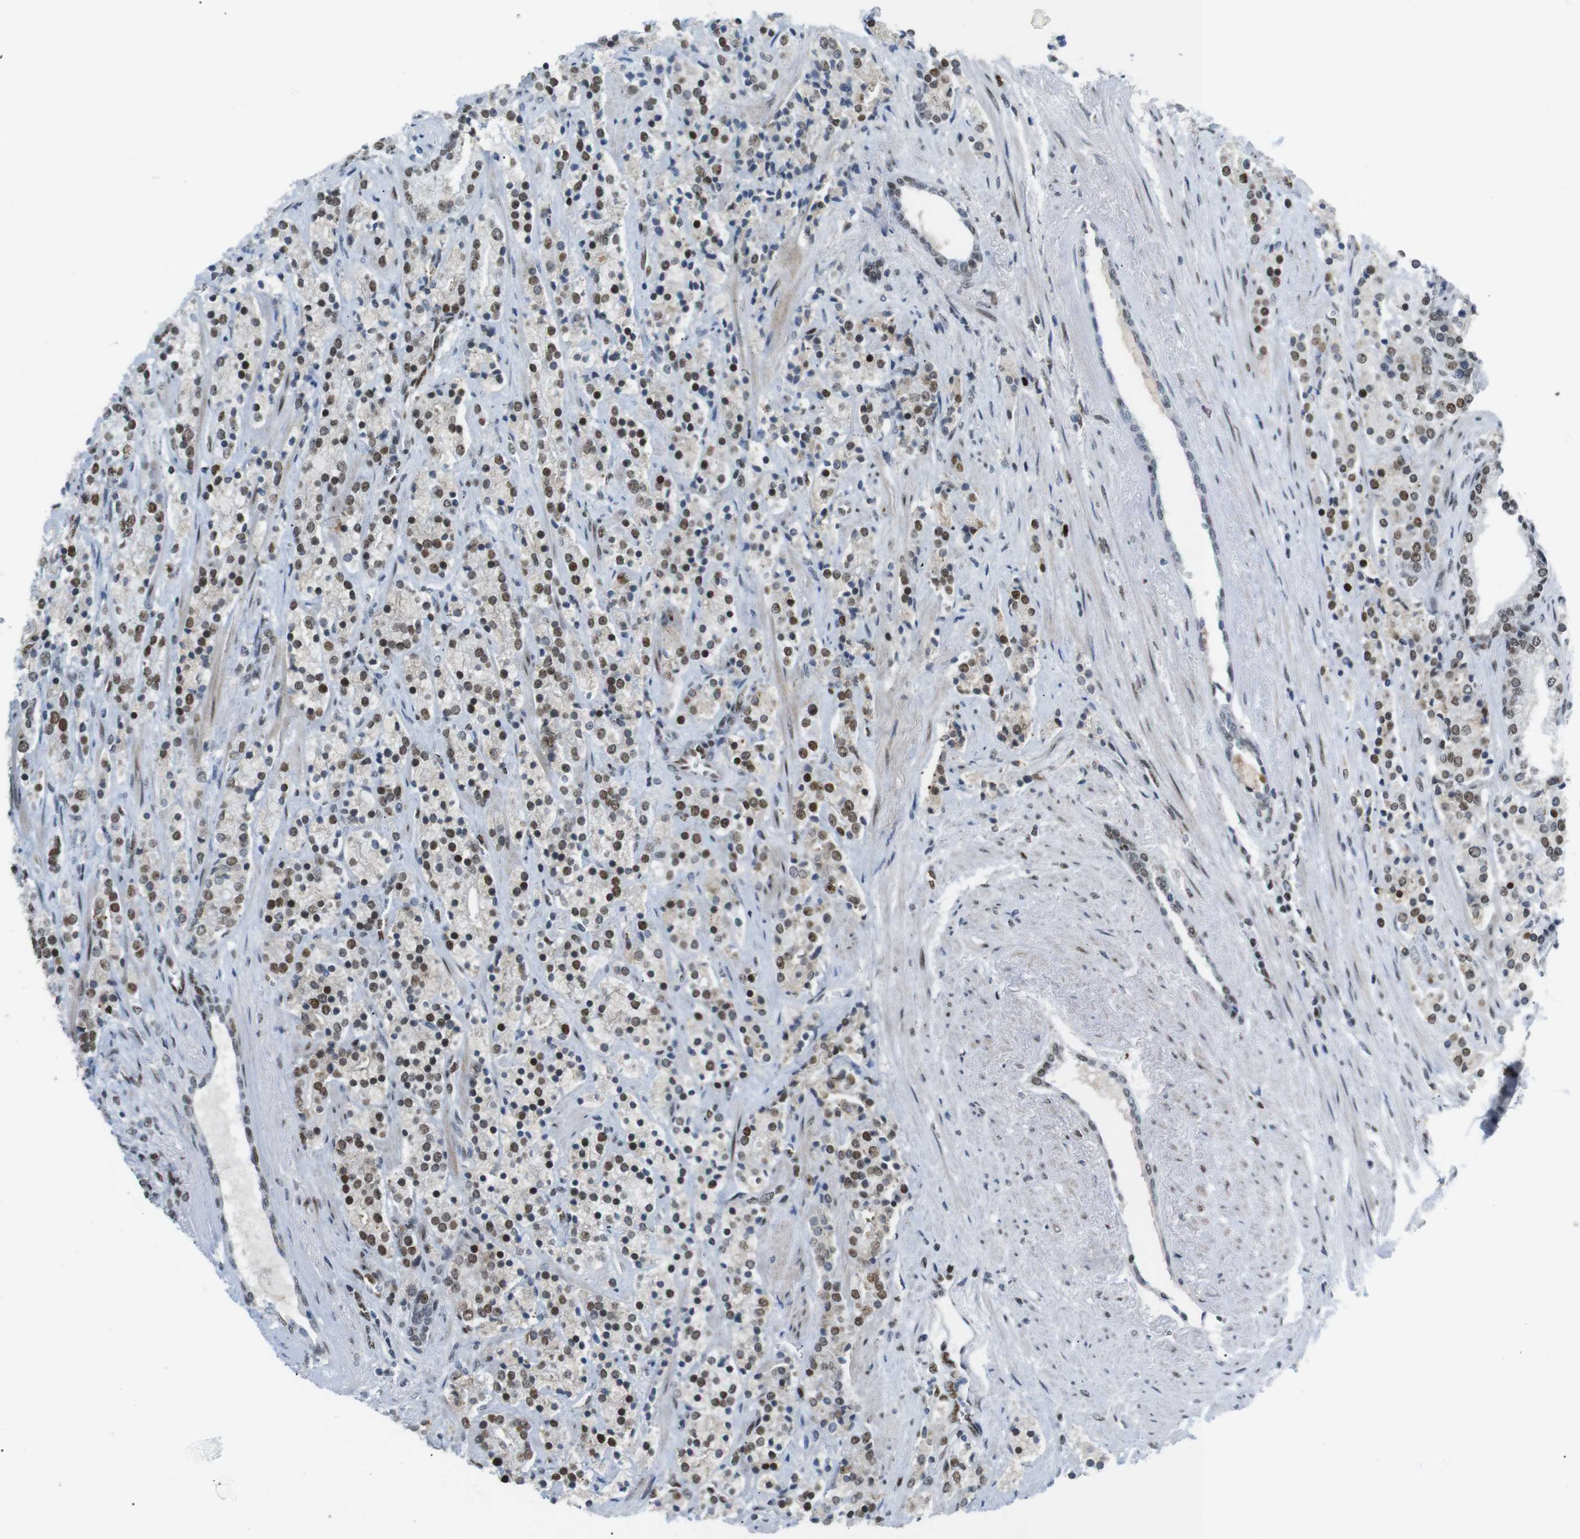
{"staining": {"intensity": "moderate", "quantity": ">75%", "location": "nuclear"}, "tissue": "prostate cancer", "cell_type": "Tumor cells", "image_type": "cancer", "snomed": [{"axis": "morphology", "description": "Adenocarcinoma, High grade"}, {"axis": "topography", "description": "Prostate"}], "caption": "A brown stain highlights moderate nuclear expression of a protein in human prostate cancer (high-grade adenocarcinoma) tumor cells.", "gene": "RIOX2", "patient": {"sex": "male", "age": 71}}